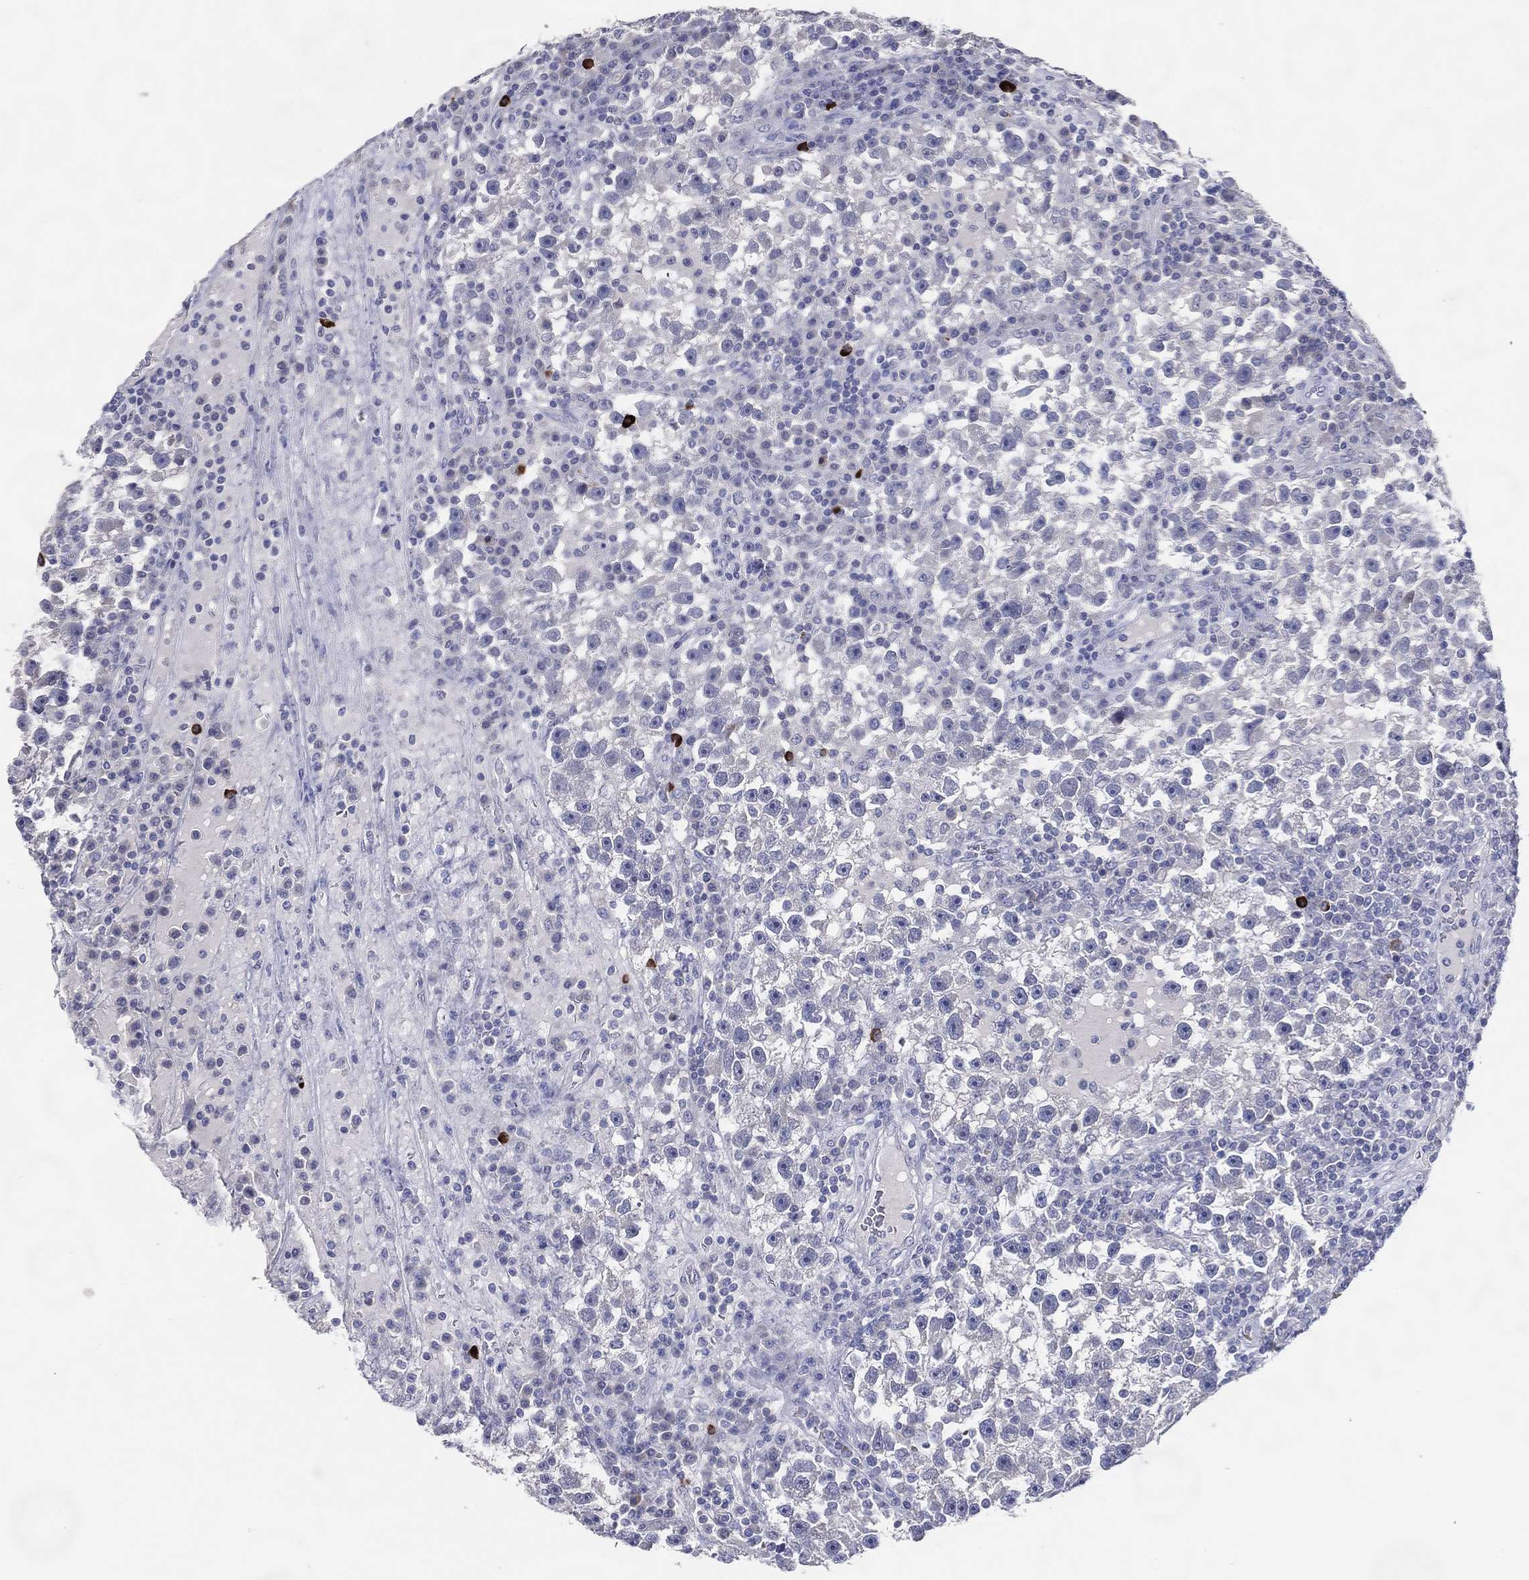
{"staining": {"intensity": "negative", "quantity": "none", "location": "none"}, "tissue": "testis cancer", "cell_type": "Tumor cells", "image_type": "cancer", "snomed": [{"axis": "morphology", "description": "Seminoma, NOS"}, {"axis": "topography", "description": "Testis"}], "caption": "Seminoma (testis) was stained to show a protein in brown. There is no significant staining in tumor cells.", "gene": "DNAH6", "patient": {"sex": "male", "age": 47}}